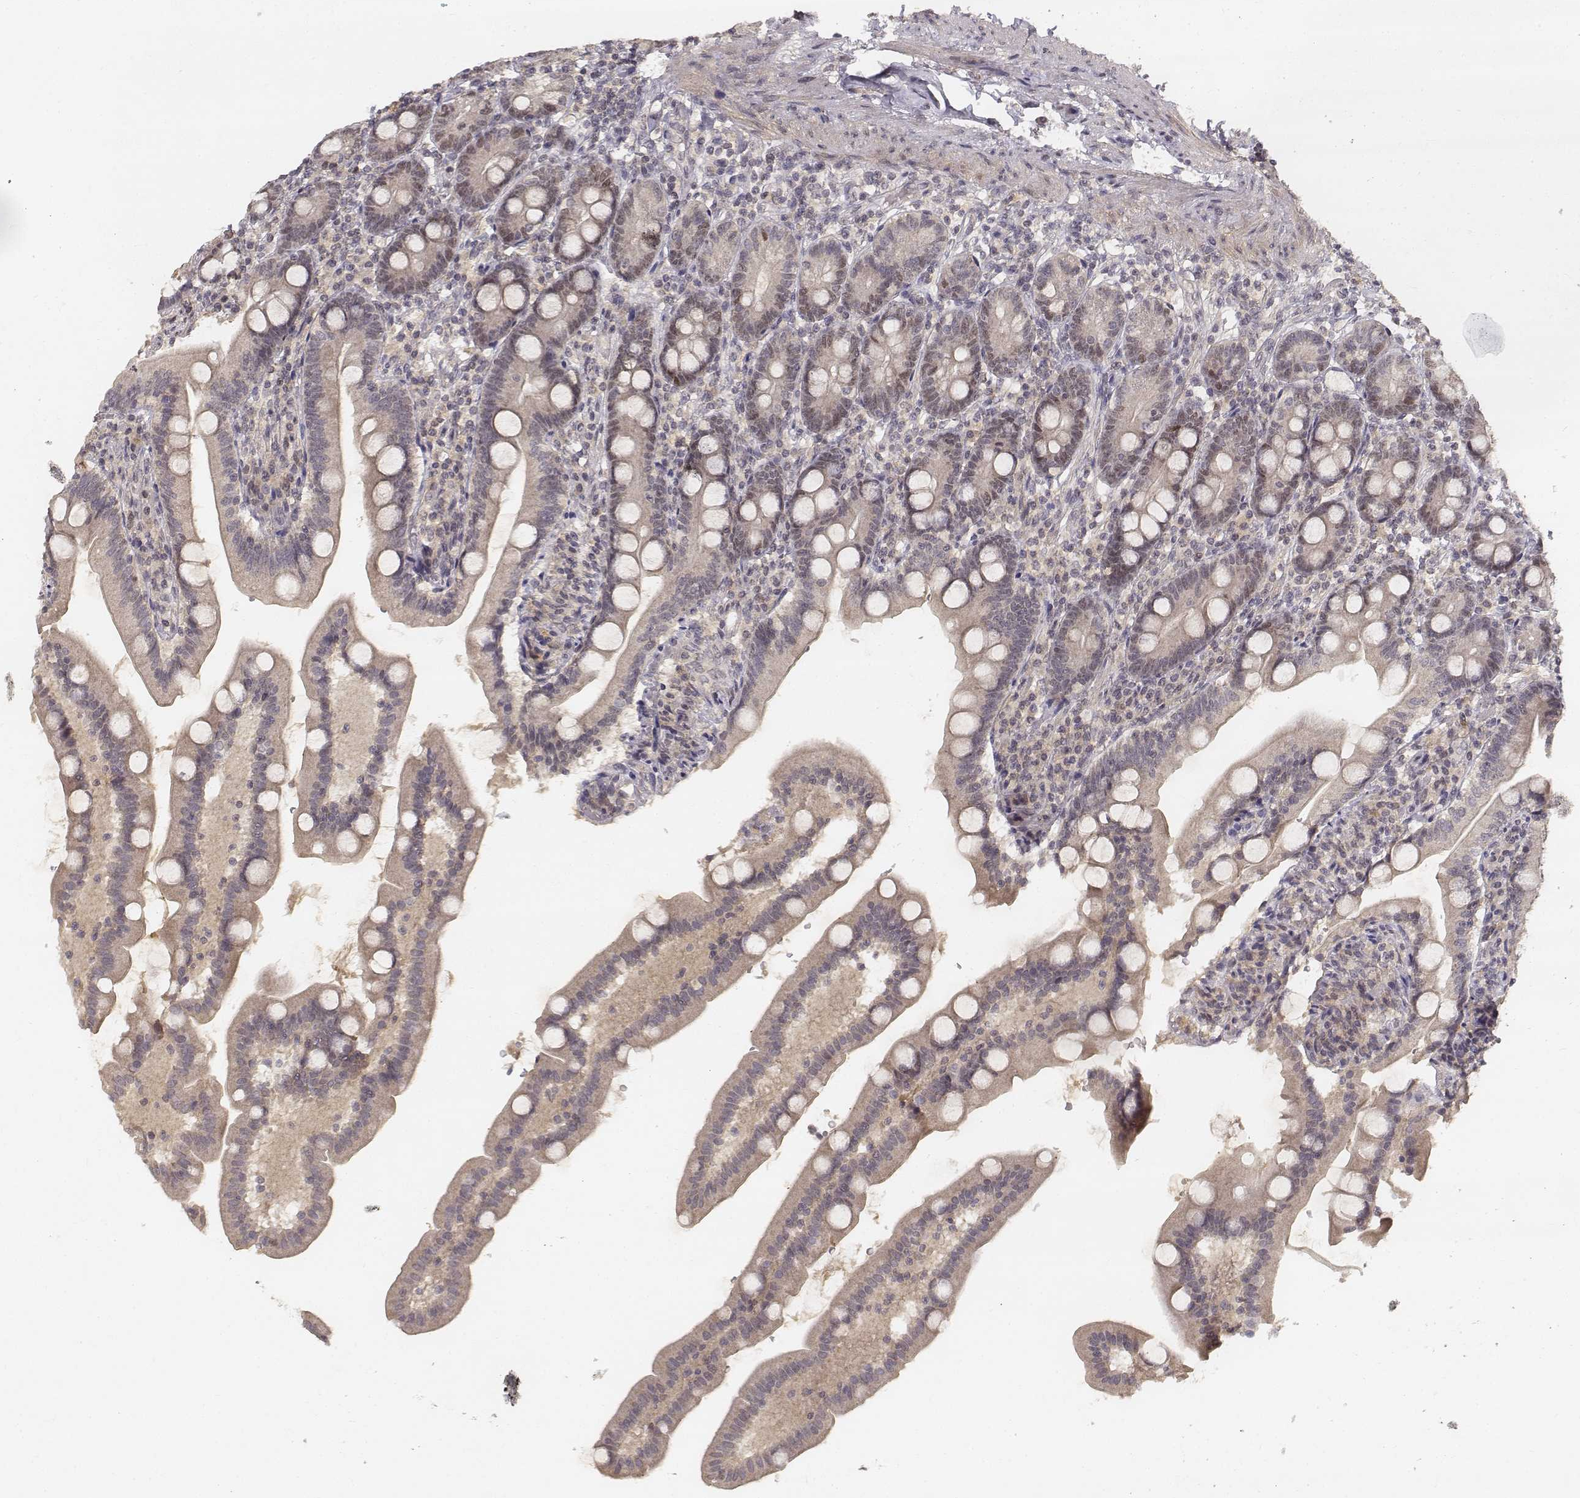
{"staining": {"intensity": "moderate", "quantity": "25%-75%", "location": "nuclear"}, "tissue": "duodenum", "cell_type": "Glandular cells", "image_type": "normal", "snomed": [{"axis": "morphology", "description": "Normal tissue, NOS"}, {"axis": "topography", "description": "Duodenum"}], "caption": "IHC (DAB) staining of normal human duodenum reveals moderate nuclear protein expression in approximately 25%-75% of glandular cells.", "gene": "FANCD2", "patient": {"sex": "female", "age": 67}}